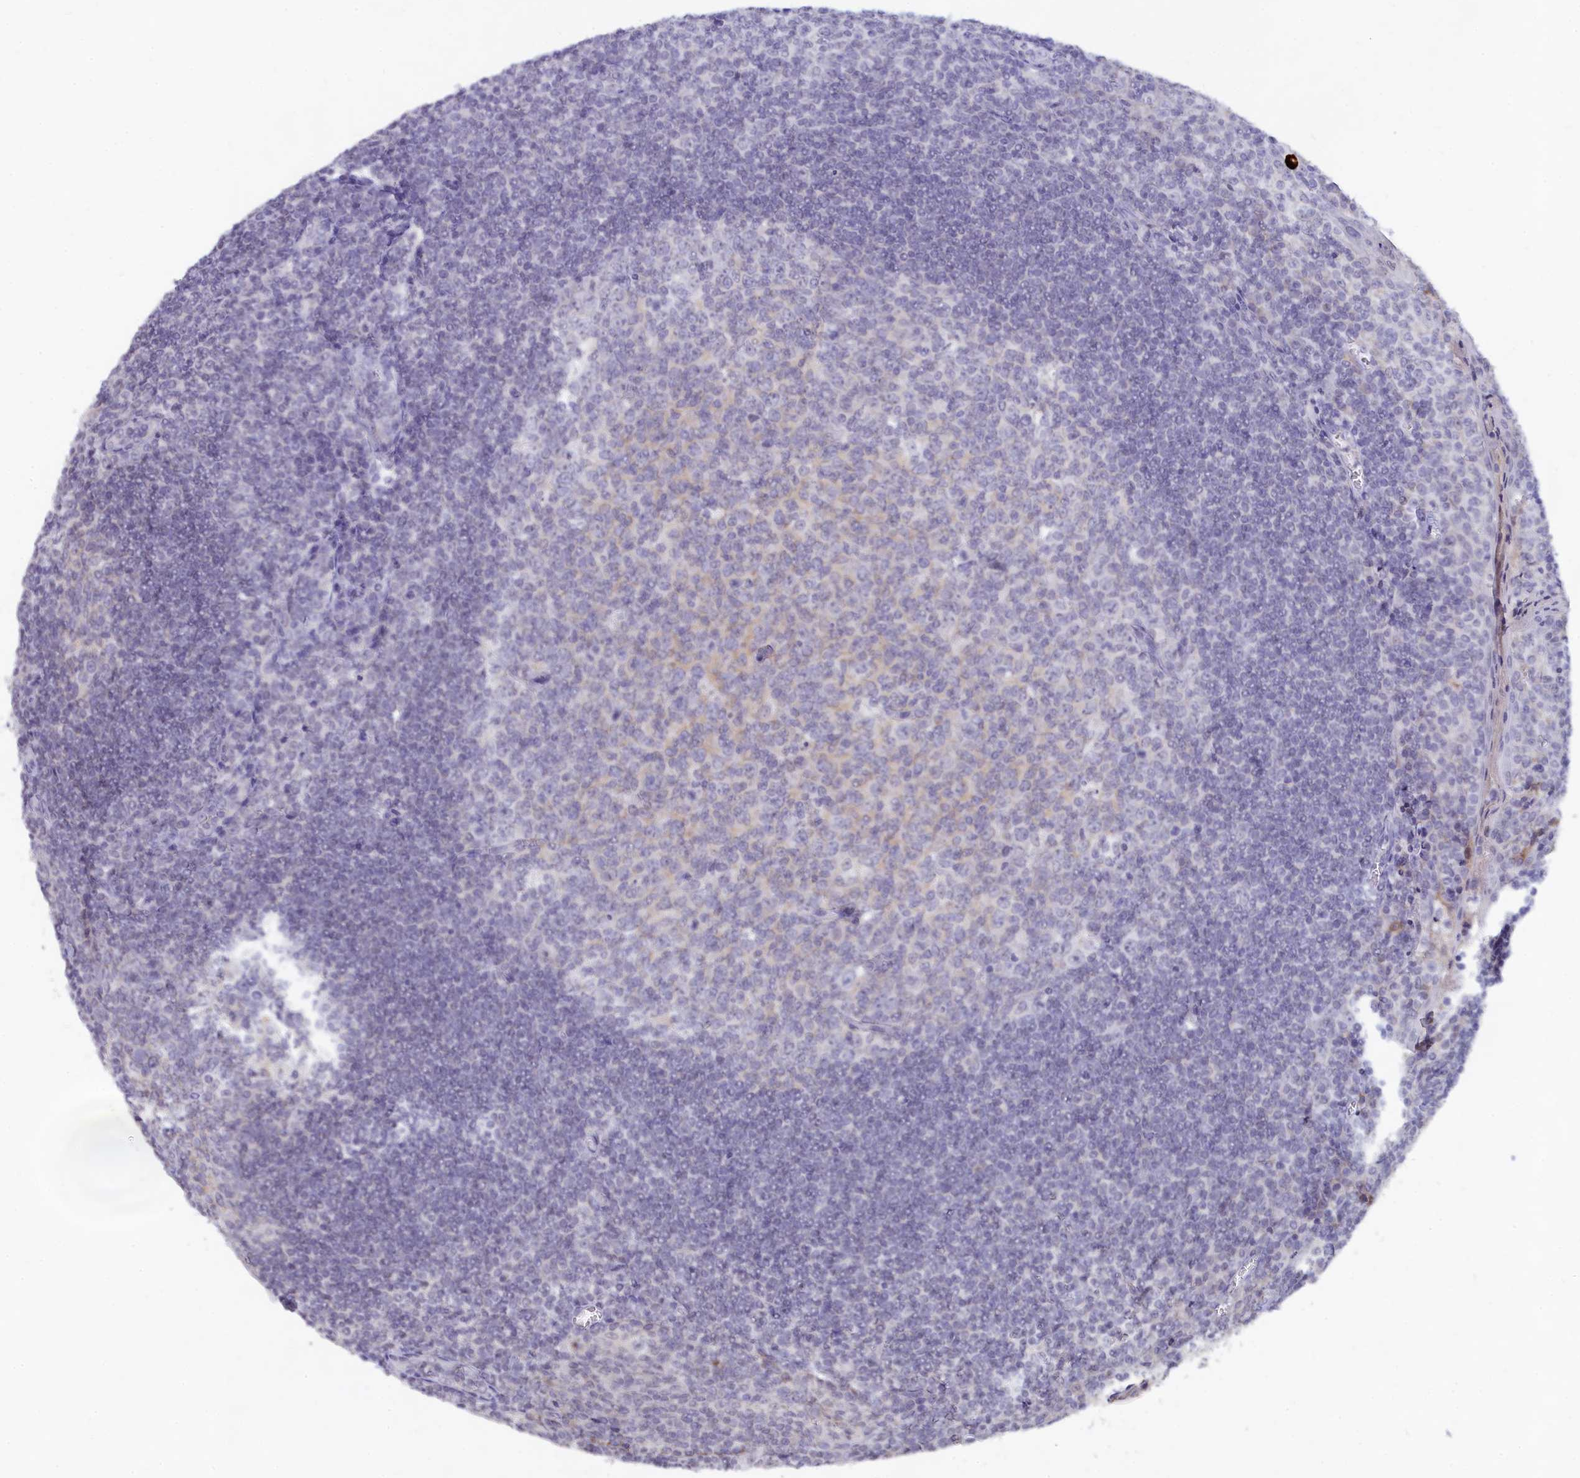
{"staining": {"intensity": "weak", "quantity": "<25%", "location": "cytoplasmic/membranous"}, "tissue": "tonsil", "cell_type": "Germinal center cells", "image_type": "normal", "snomed": [{"axis": "morphology", "description": "Normal tissue, NOS"}, {"axis": "topography", "description": "Tonsil"}], "caption": "Immunohistochemistry of unremarkable tonsil shows no staining in germinal center cells.", "gene": "LRIF1", "patient": {"sex": "male", "age": 27}}